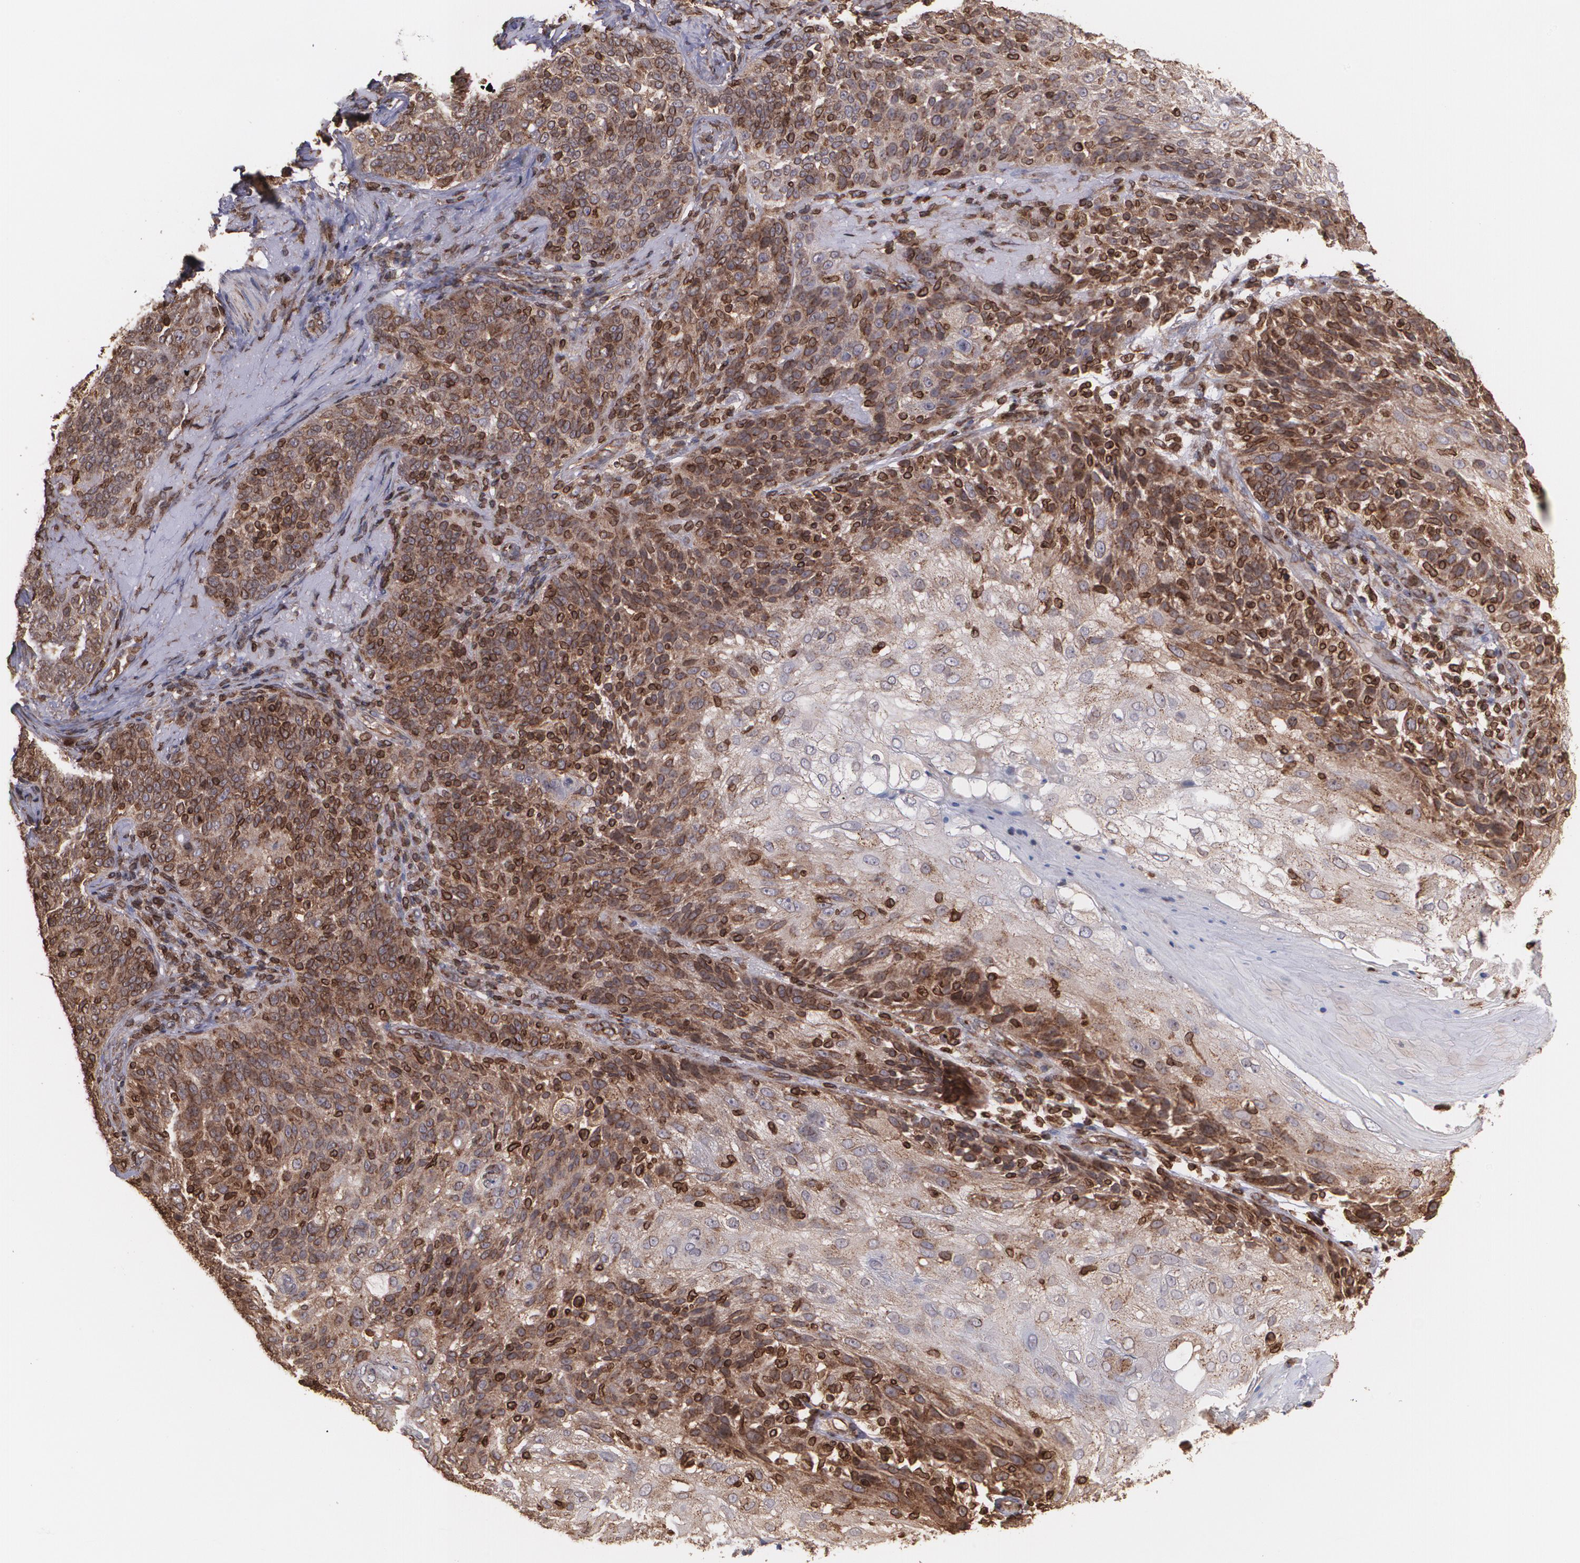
{"staining": {"intensity": "strong", "quantity": "25%-75%", "location": "cytoplasmic/membranous"}, "tissue": "skin cancer", "cell_type": "Tumor cells", "image_type": "cancer", "snomed": [{"axis": "morphology", "description": "Normal tissue, NOS"}, {"axis": "morphology", "description": "Squamous cell carcinoma, NOS"}, {"axis": "topography", "description": "Skin"}], "caption": "Approximately 25%-75% of tumor cells in human squamous cell carcinoma (skin) reveal strong cytoplasmic/membranous protein staining as visualized by brown immunohistochemical staining.", "gene": "TRIP11", "patient": {"sex": "female", "age": 83}}